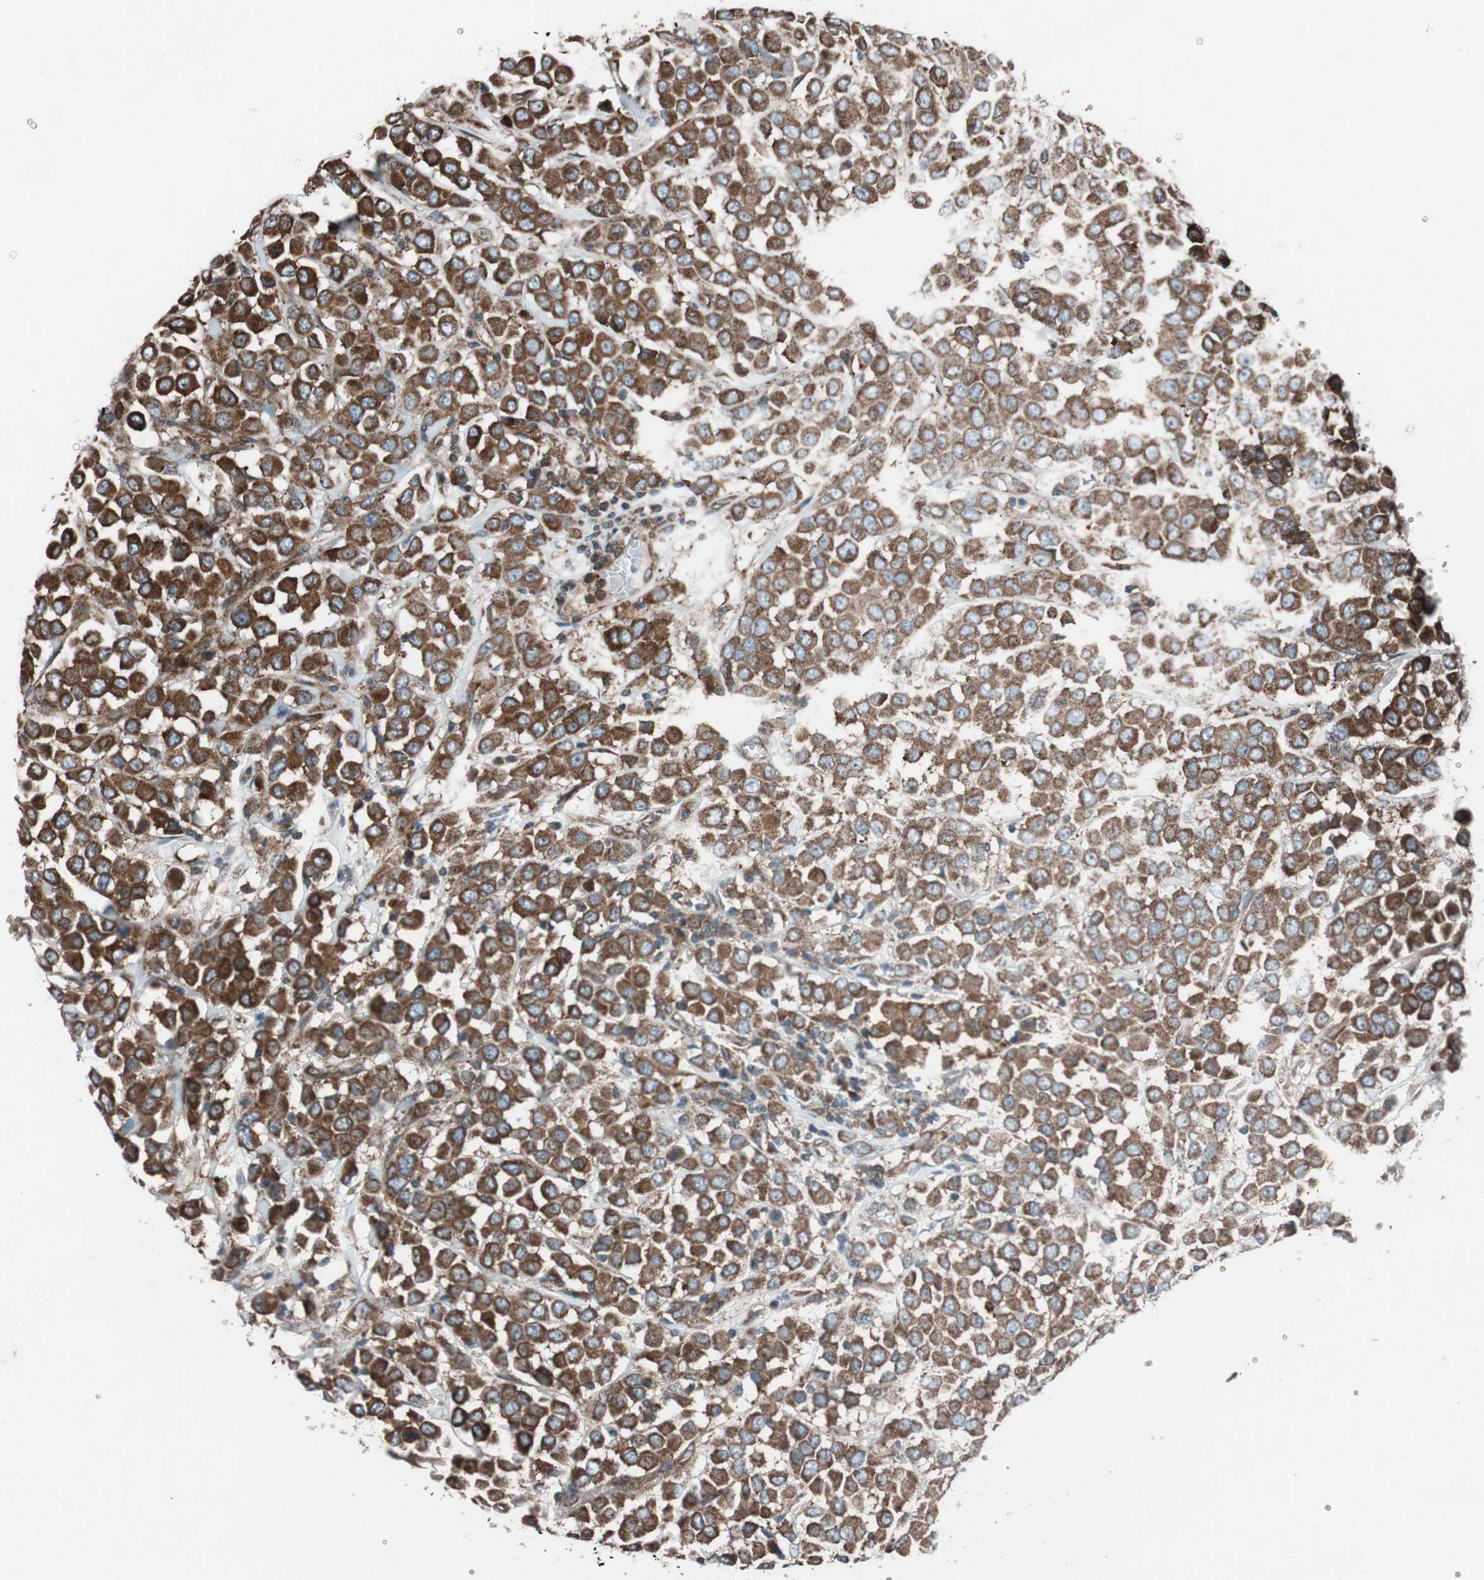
{"staining": {"intensity": "strong", "quantity": ">75%", "location": "cytoplasmic/membranous"}, "tissue": "breast cancer", "cell_type": "Tumor cells", "image_type": "cancer", "snomed": [{"axis": "morphology", "description": "Duct carcinoma"}, {"axis": "topography", "description": "Breast"}], "caption": "High-power microscopy captured an immunohistochemistry photomicrograph of intraductal carcinoma (breast), revealing strong cytoplasmic/membranous positivity in approximately >75% of tumor cells.", "gene": "CCL14", "patient": {"sex": "female", "age": 61}}